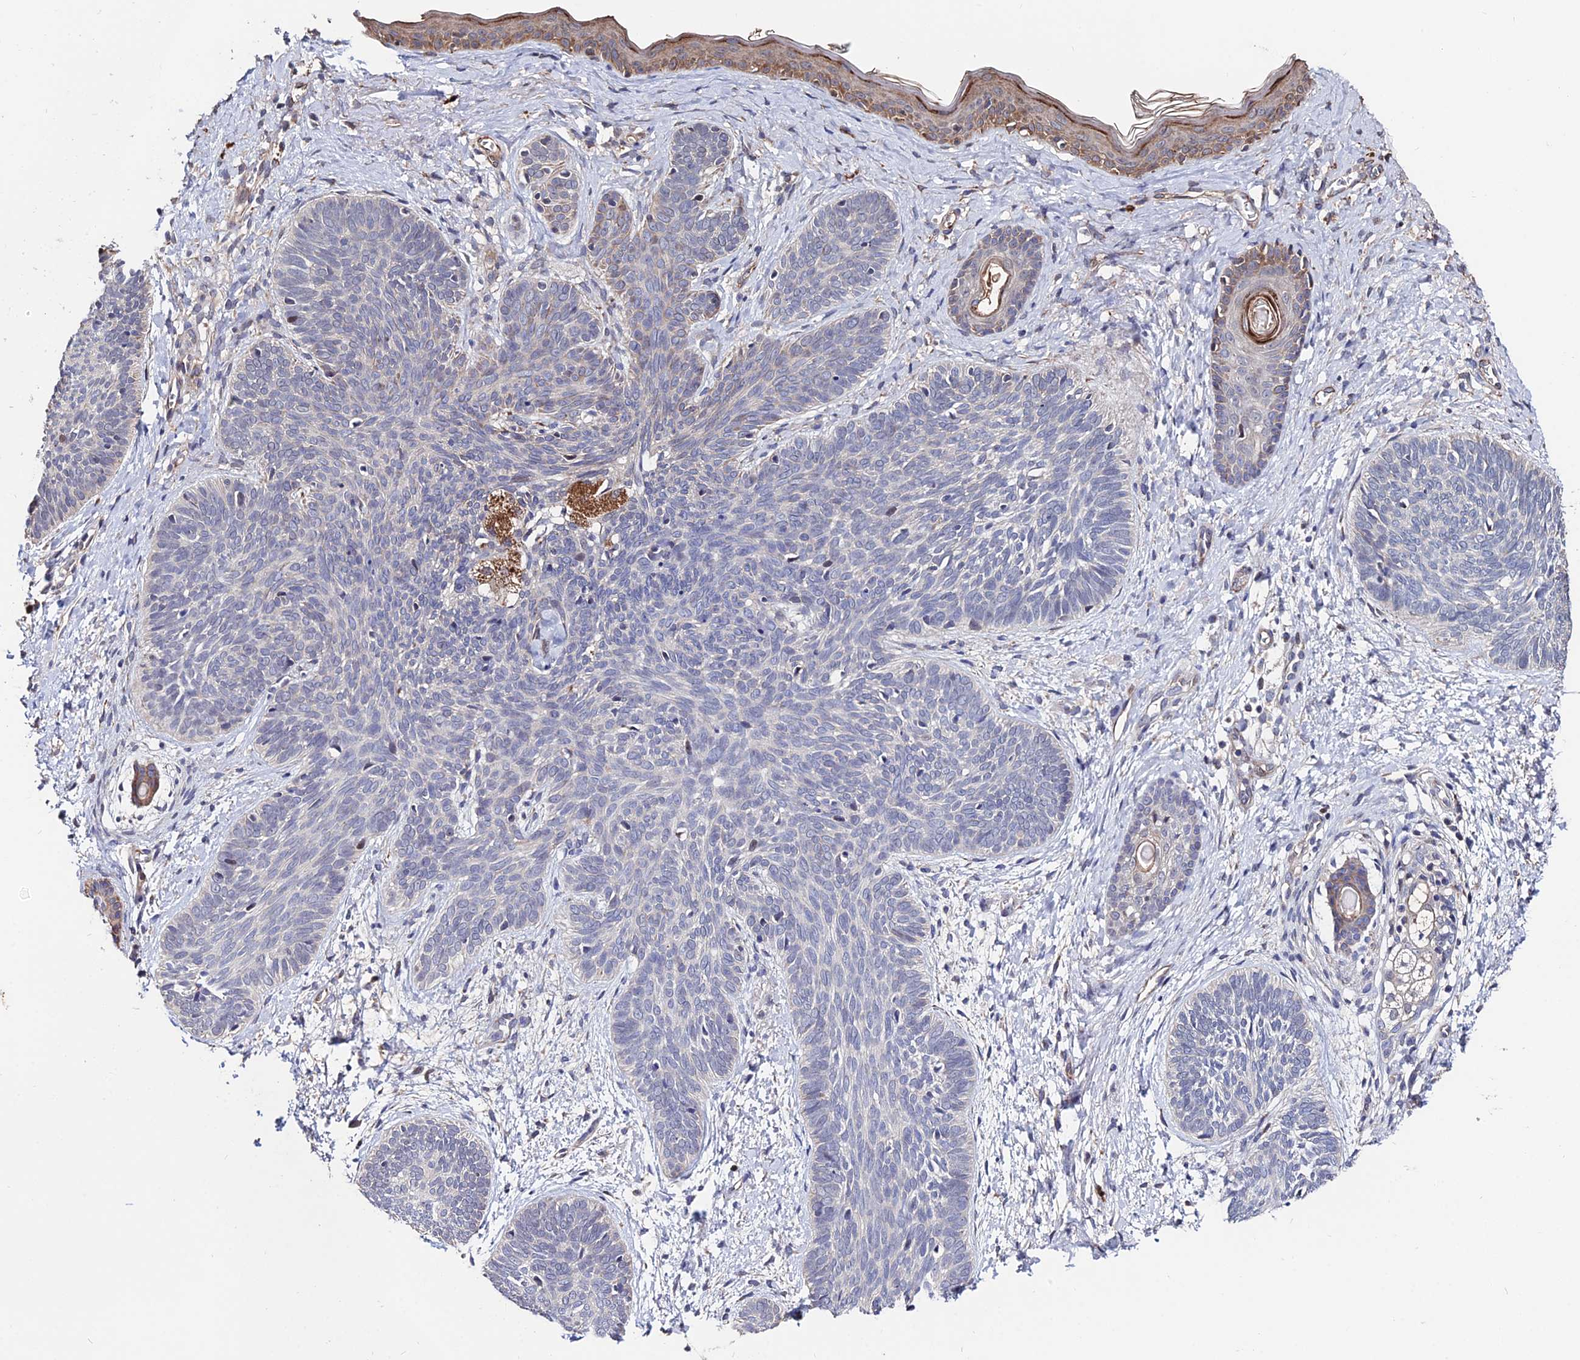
{"staining": {"intensity": "negative", "quantity": "none", "location": "none"}, "tissue": "skin cancer", "cell_type": "Tumor cells", "image_type": "cancer", "snomed": [{"axis": "morphology", "description": "Basal cell carcinoma"}, {"axis": "topography", "description": "Skin"}], "caption": "Image shows no protein expression in tumor cells of skin cancer (basal cell carcinoma) tissue.", "gene": "ACTR5", "patient": {"sex": "female", "age": 81}}